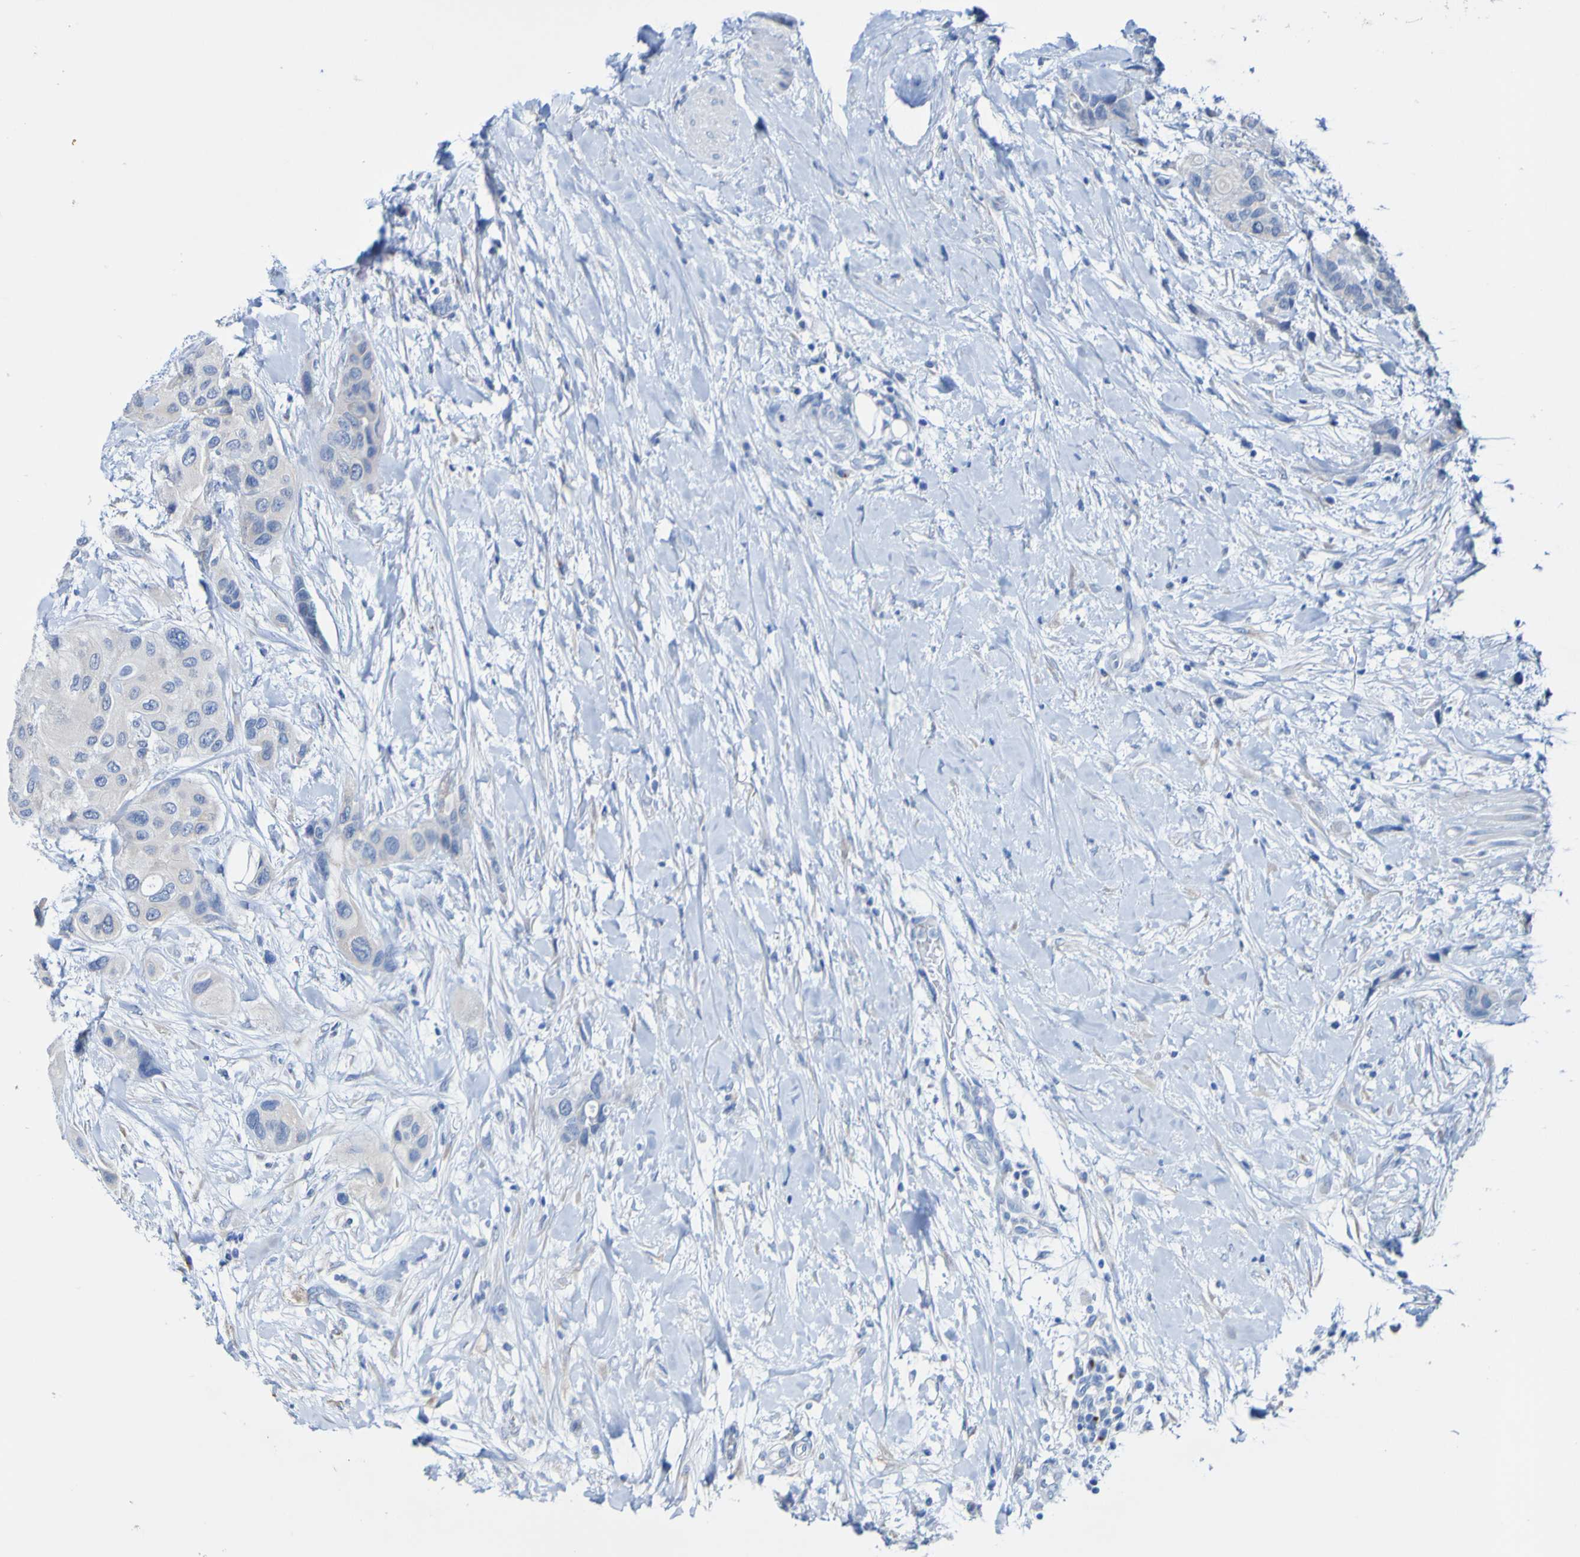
{"staining": {"intensity": "negative", "quantity": "none", "location": "none"}, "tissue": "urothelial cancer", "cell_type": "Tumor cells", "image_type": "cancer", "snomed": [{"axis": "morphology", "description": "Urothelial carcinoma, High grade"}, {"axis": "topography", "description": "Urinary bladder"}], "caption": "Protein analysis of urothelial carcinoma (high-grade) reveals no significant positivity in tumor cells.", "gene": "ACMSD", "patient": {"sex": "female", "age": 56}}